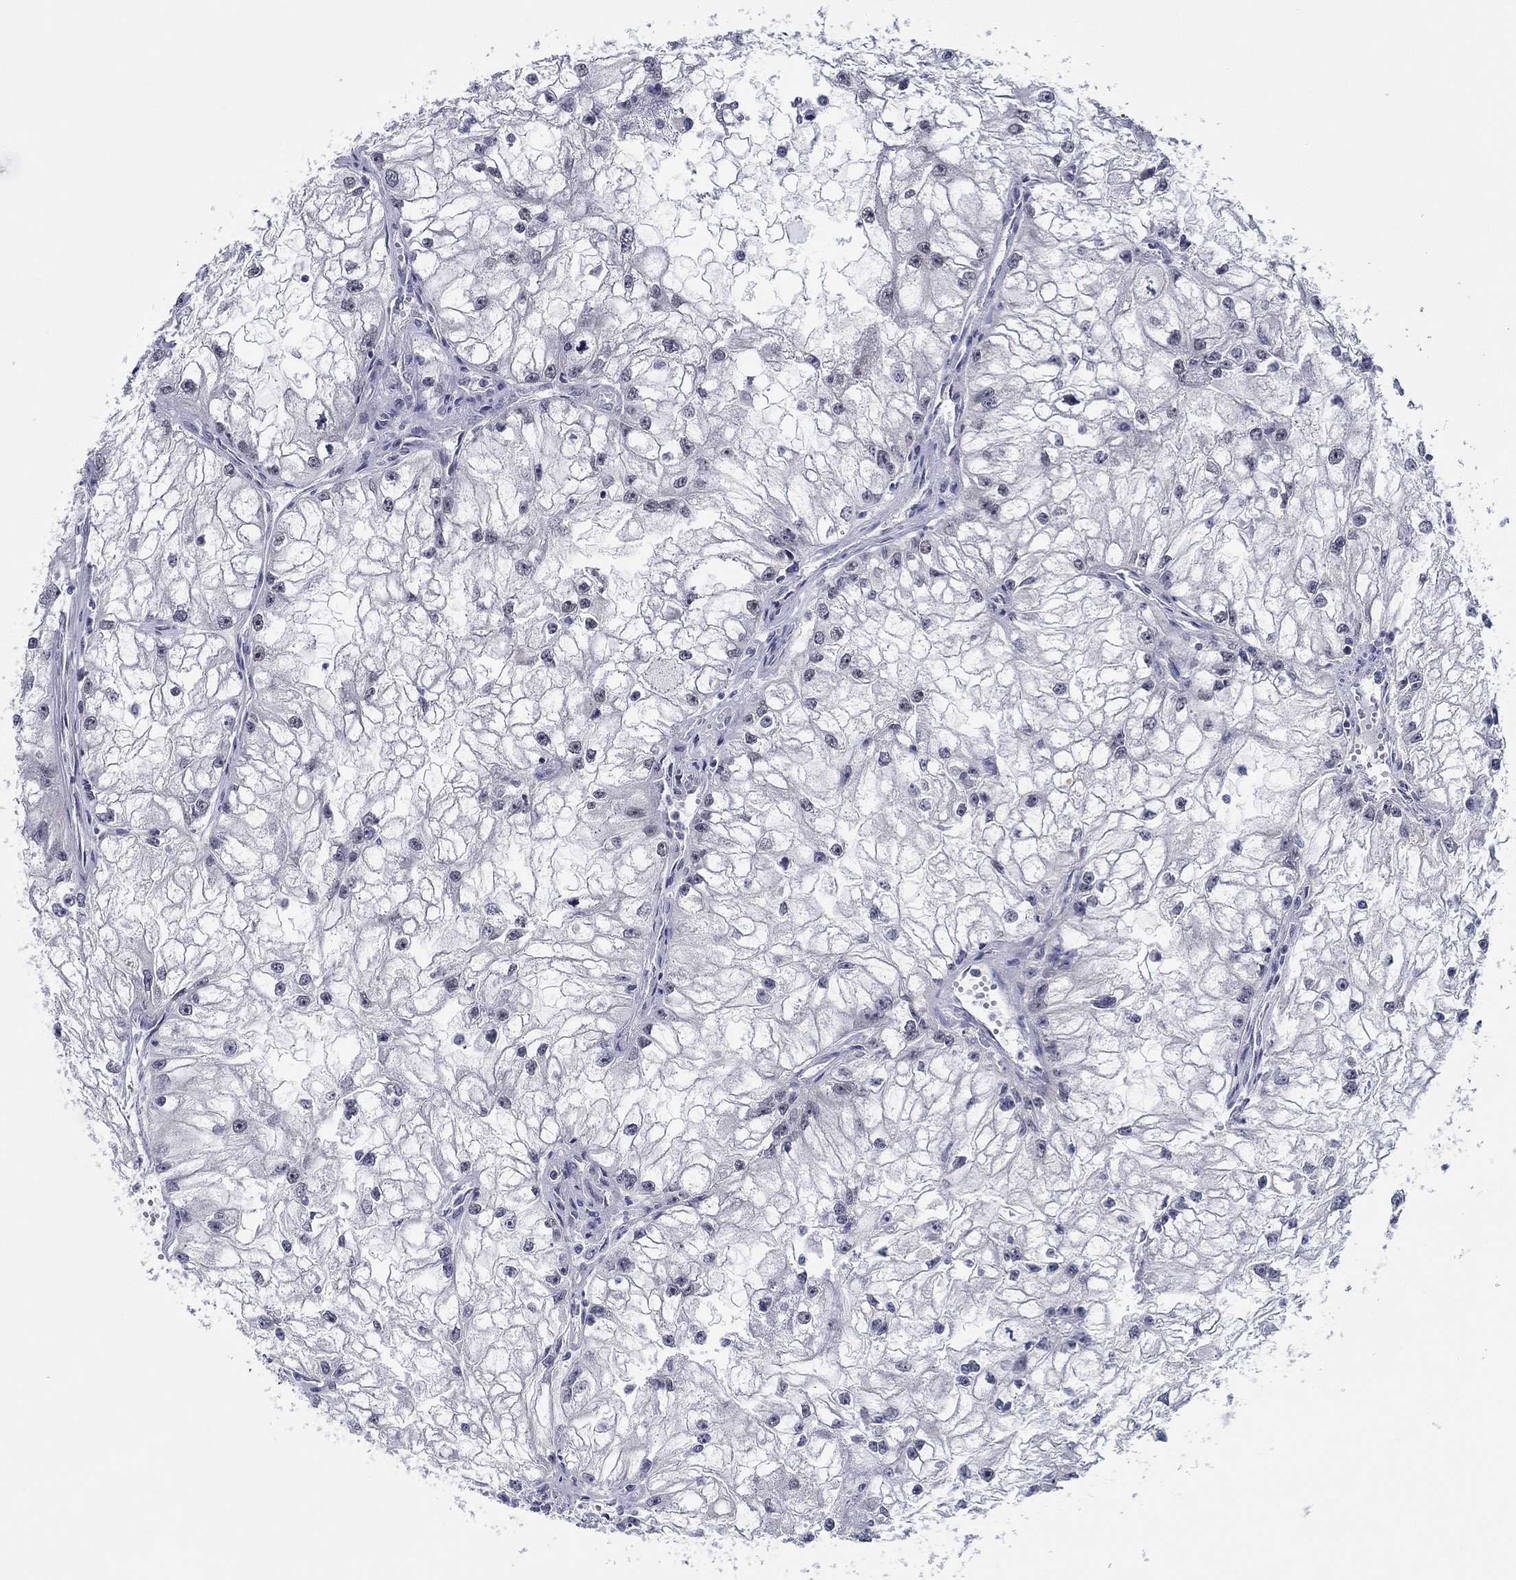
{"staining": {"intensity": "weak", "quantity": "<25%", "location": "nuclear"}, "tissue": "renal cancer", "cell_type": "Tumor cells", "image_type": "cancer", "snomed": [{"axis": "morphology", "description": "Adenocarcinoma, NOS"}, {"axis": "topography", "description": "Kidney"}], "caption": "A photomicrograph of human adenocarcinoma (renal) is negative for staining in tumor cells.", "gene": "SLC34A1", "patient": {"sex": "male", "age": 59}}